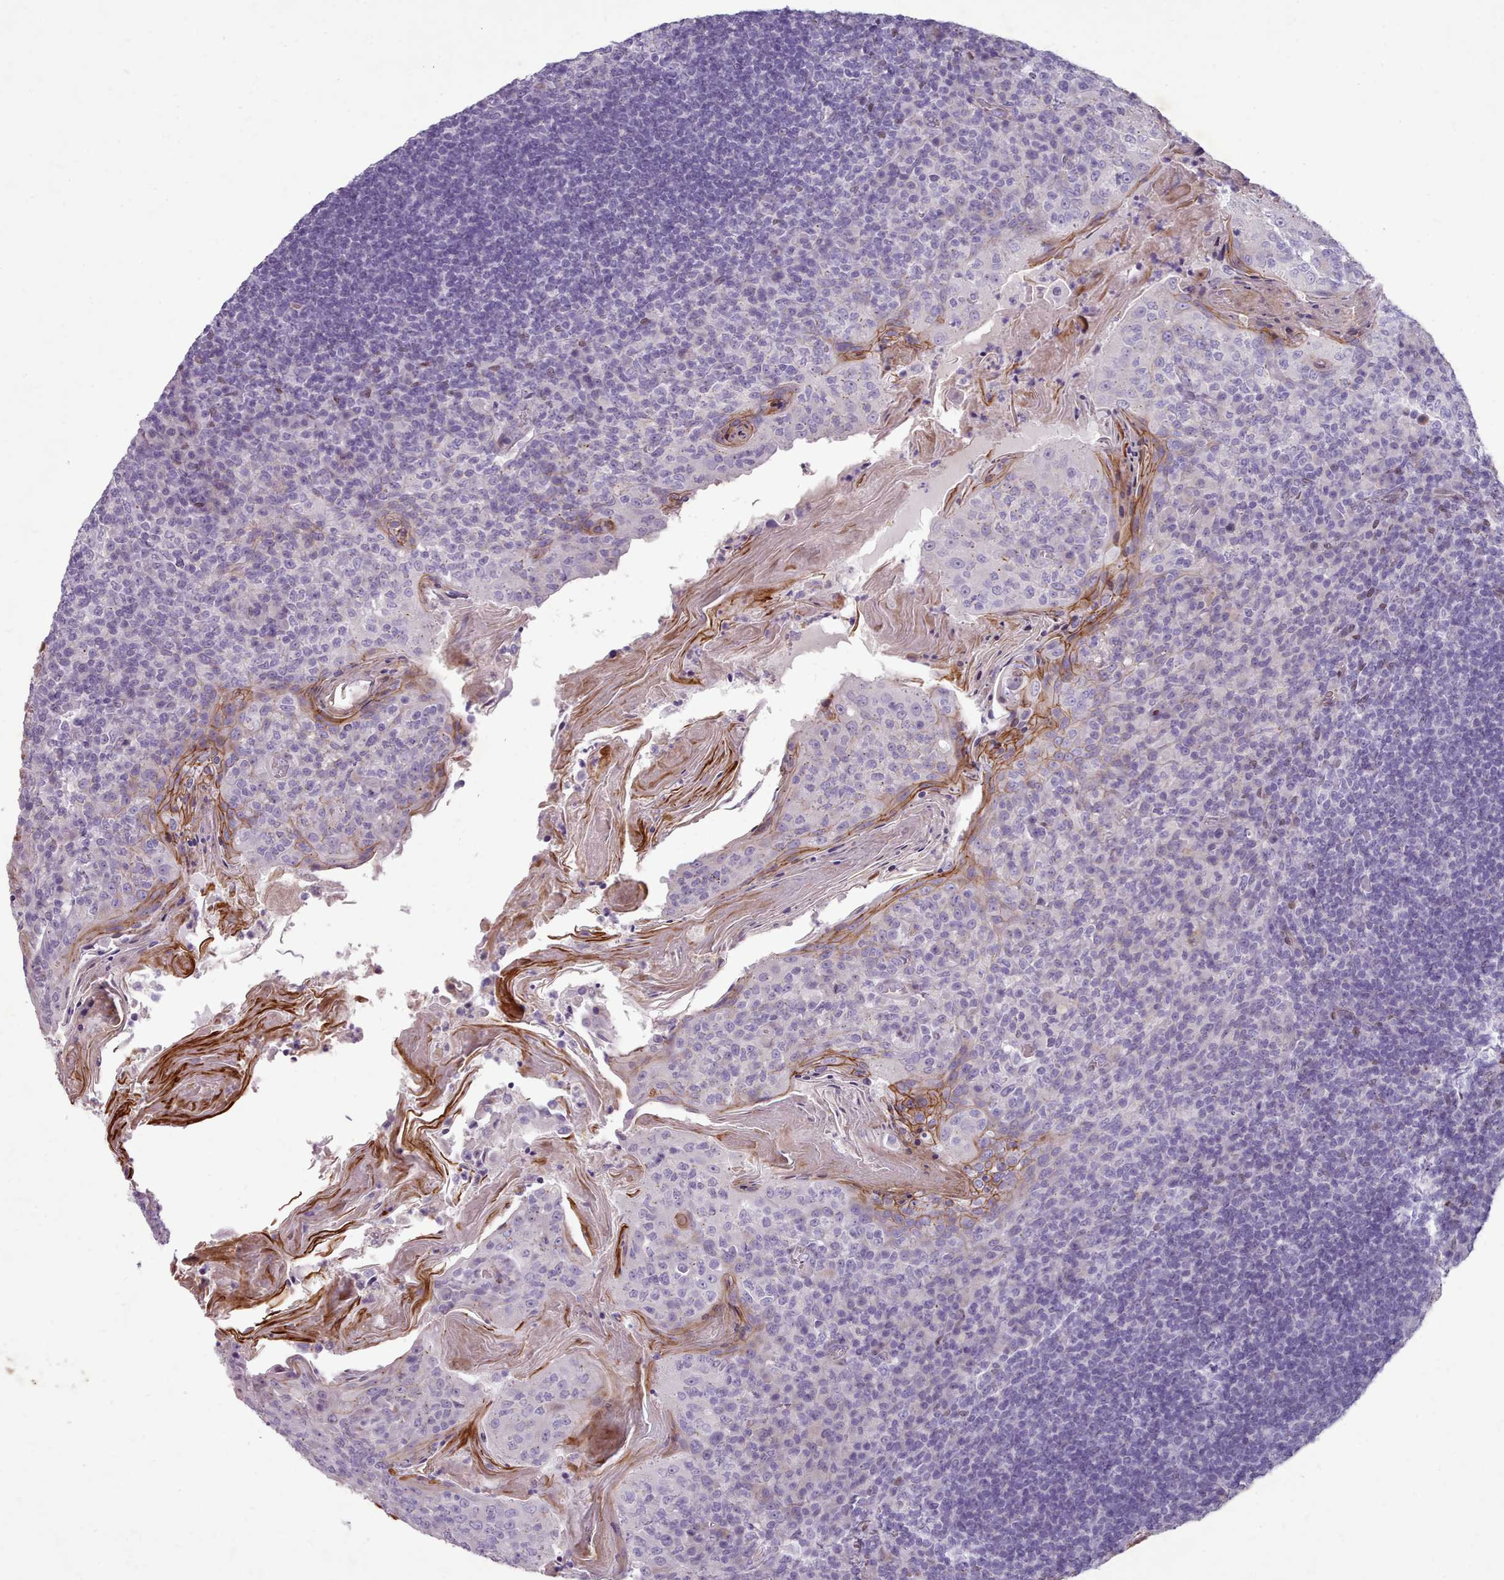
{"staining": {"intensity": "negative", "quantity": "none", "location": "none"}, "tissue": "tonsil", "cell_type": "Germinal center cells", "image_type": "normal", "snomed": [{"axis": "morphology", "description": "Normal tissue, NOS"}, {"axis": "topography", "description": "Tonsil"}], "caption": "DAB (3,3'-diaminobenzidine) immunohistochemical staining of benign human tonsil shows no significant staining in germinal center cells.", "gene": "KCNT2", "patient": {"sex": "female", "age": 10}}